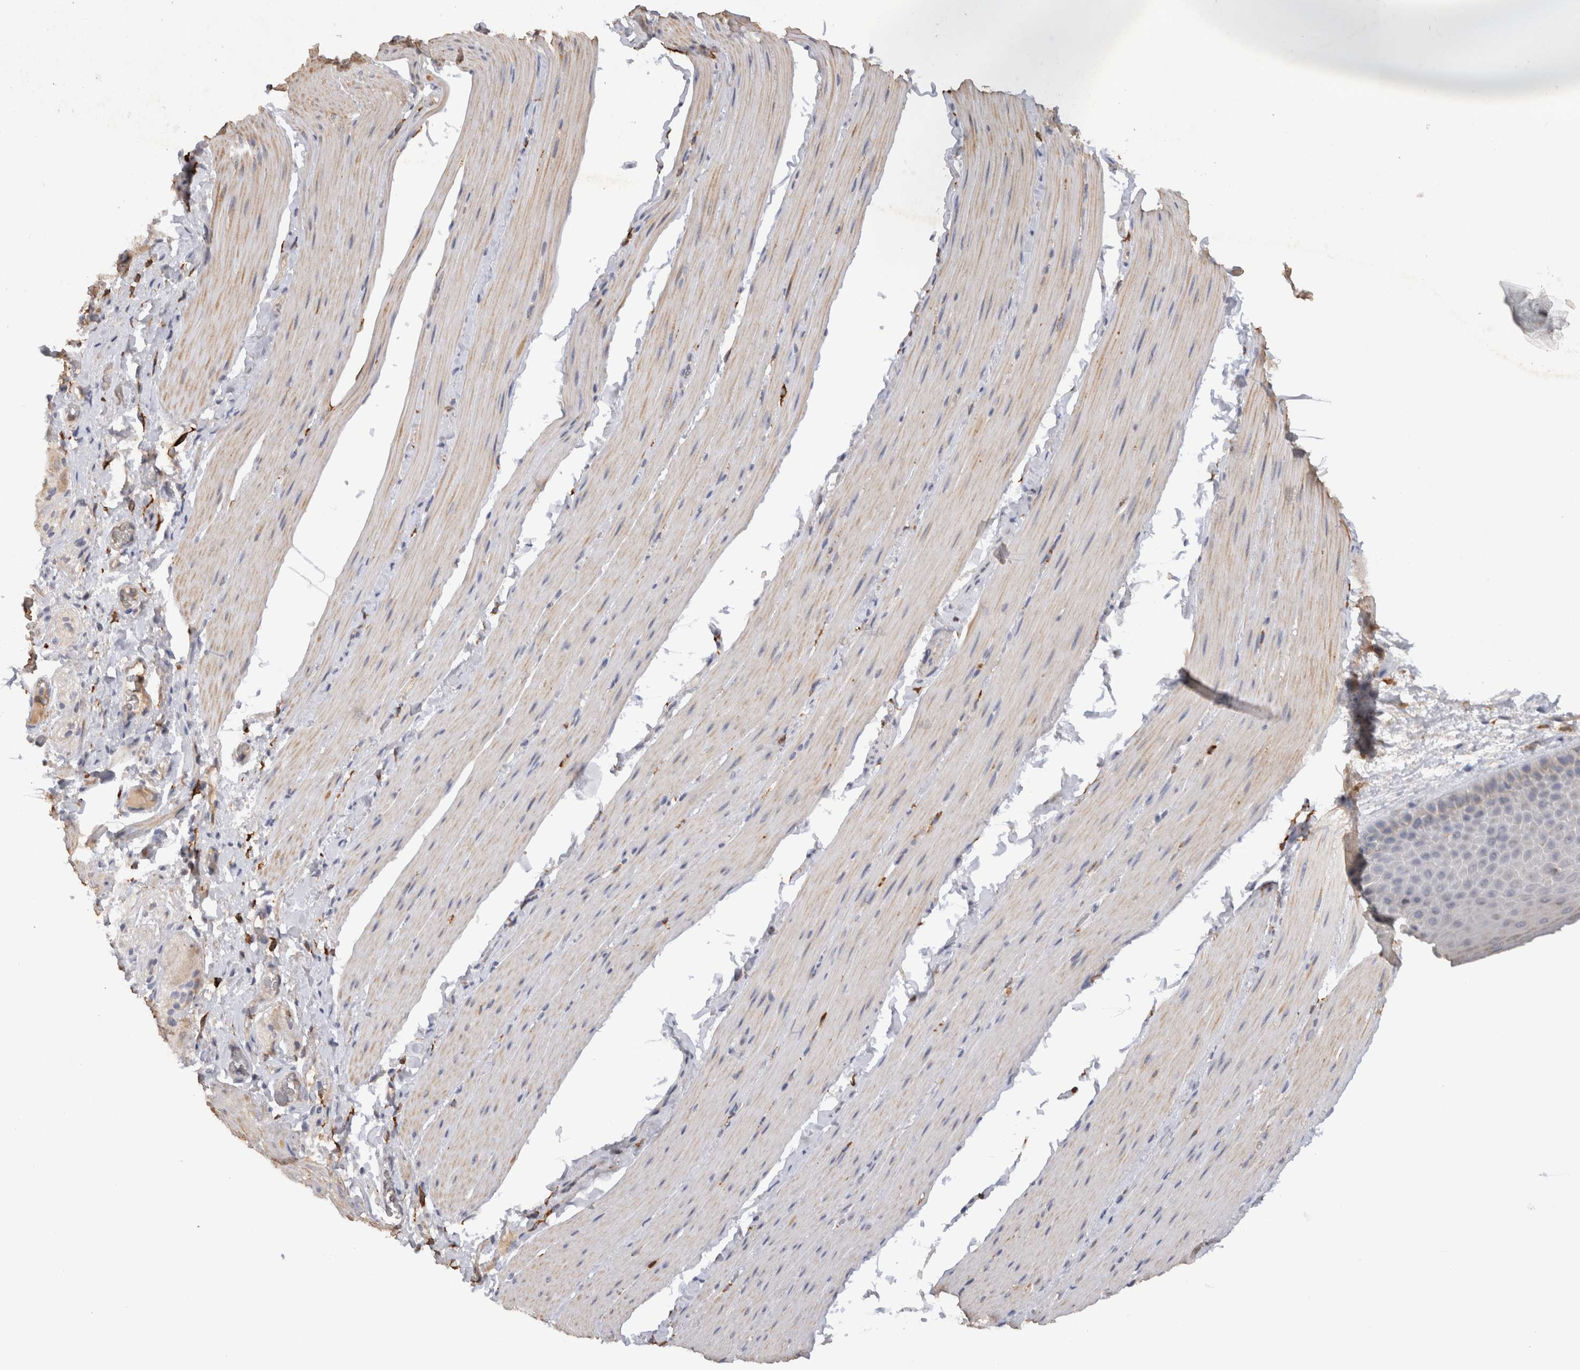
{"staining": {"intensity": "weak", "quantity": "<25%", "location": "cytoplasmic/membranous"}, "tissue": "smooth muscle", "cell_type": "Smooth muscle cells", "image_type": "normal", "snomed": [{"axis": "morphology", "description": "Normal tissue, NOS"}, {"axis": "topography", "description": "Smooth muscle"}, {"axis": "topography", "description": "Small intestine"}], "caption": "IHC image of normal smooth muscle: human smooth muscle stained with DAB (3,3'-diaminobenzidine) shows no significant protein staining in smooth muscle cells. (DAB IHC visualized using brightfield microscopy, high magnification).", "gene": "VSIG4", "patient": {"sex": "female", "age": 84}}